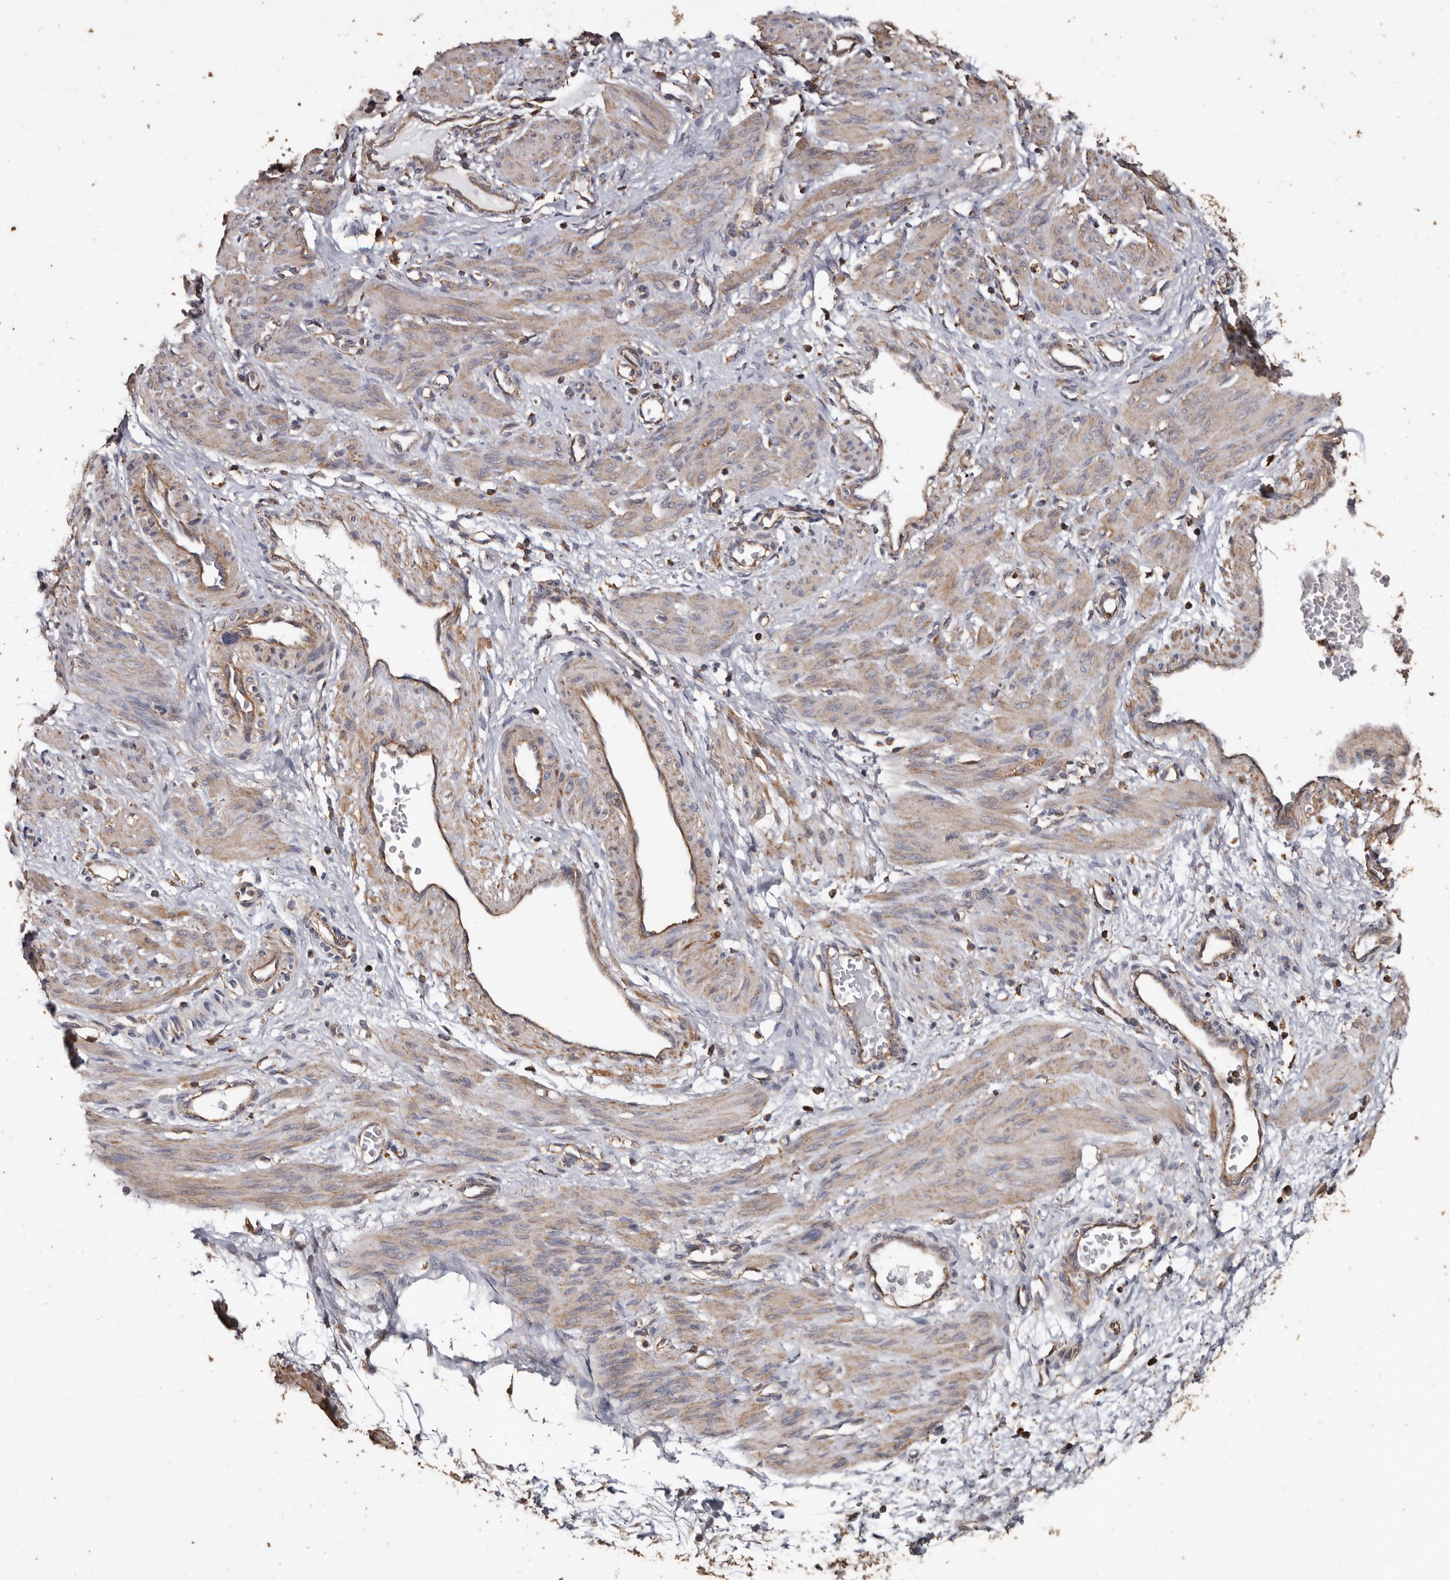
{"staining": {"intensity": "moderate", "quantity": ">75%", "location": "cytoplasmic/membranous"}, "tissue": "smooth muscle", "cell_type": "Smooth muscle cells", "image_type": "normal", "snomed": [{"axis": "morphology", "description": "Normal tissue, NOS"}, {"axis": "topography", "description": "Endometrium"}], "caption": "About >75% of smooth muscle cells in normal smooth muscle reveal moderate cytoplasmic/membranous protein staining as visualized by brown immunohistochemical staining.", "gene": "OSGIN2", "patient": {"sex": "female", "age": 33}}